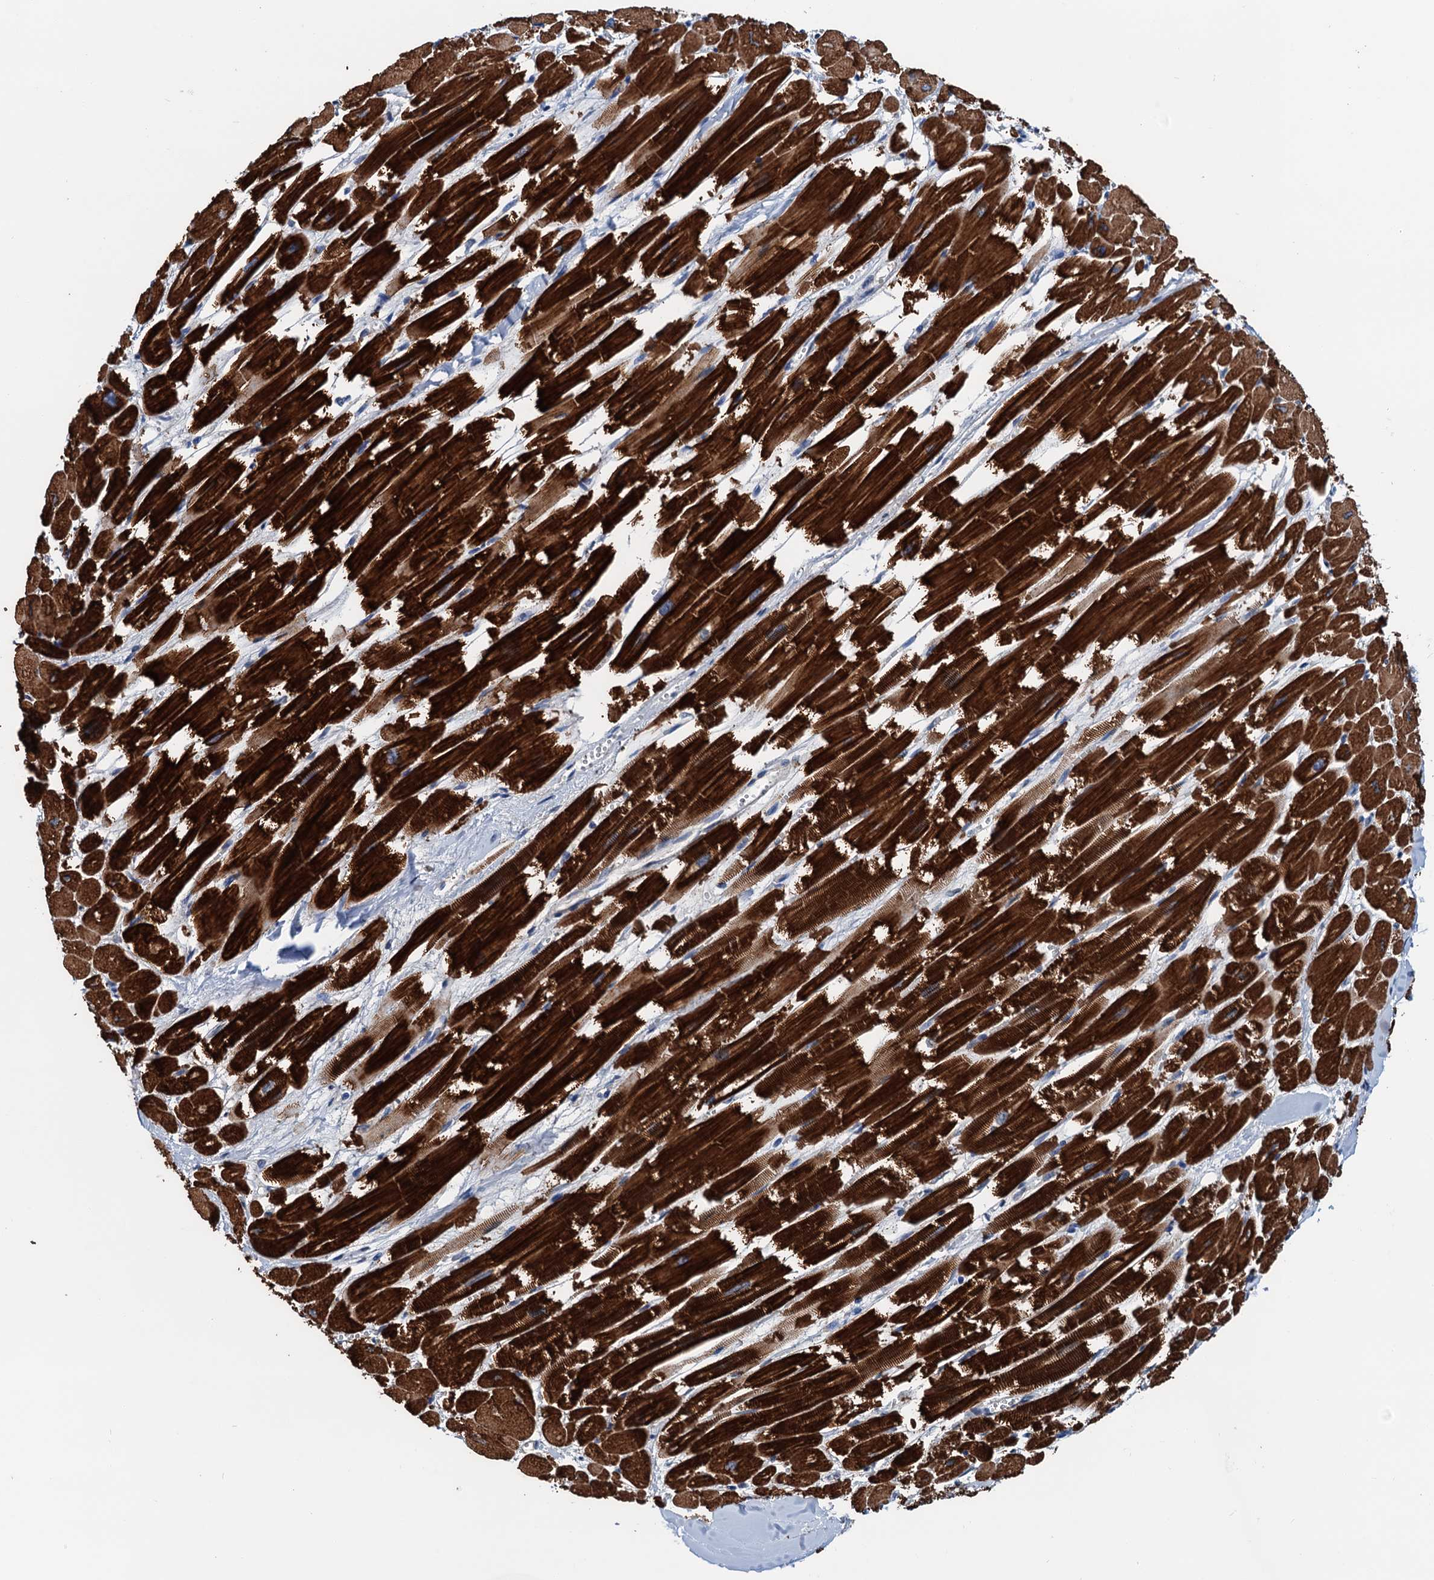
{"staining": {"intensity": "strong", "quantity": "25%-75%", "location": "cytoplasmic/membranous"}, "tissue": "heart muscle", "cell_type": "Cardiomyocytes", "image_type": "normal", "snomed": [{"axis": "morphology", "description": "Normal tissue, NOS"}, {"axis": "topography", "description": "Heart"}], "caption": "Protein analysis of benign heart muscle exhibits strong cytoplasmic/membranous positivity in approximately 25%-75% of cardiomyocytes.", "gene": "ELAC1", "patient": {"sex": "male", "age": 54}}